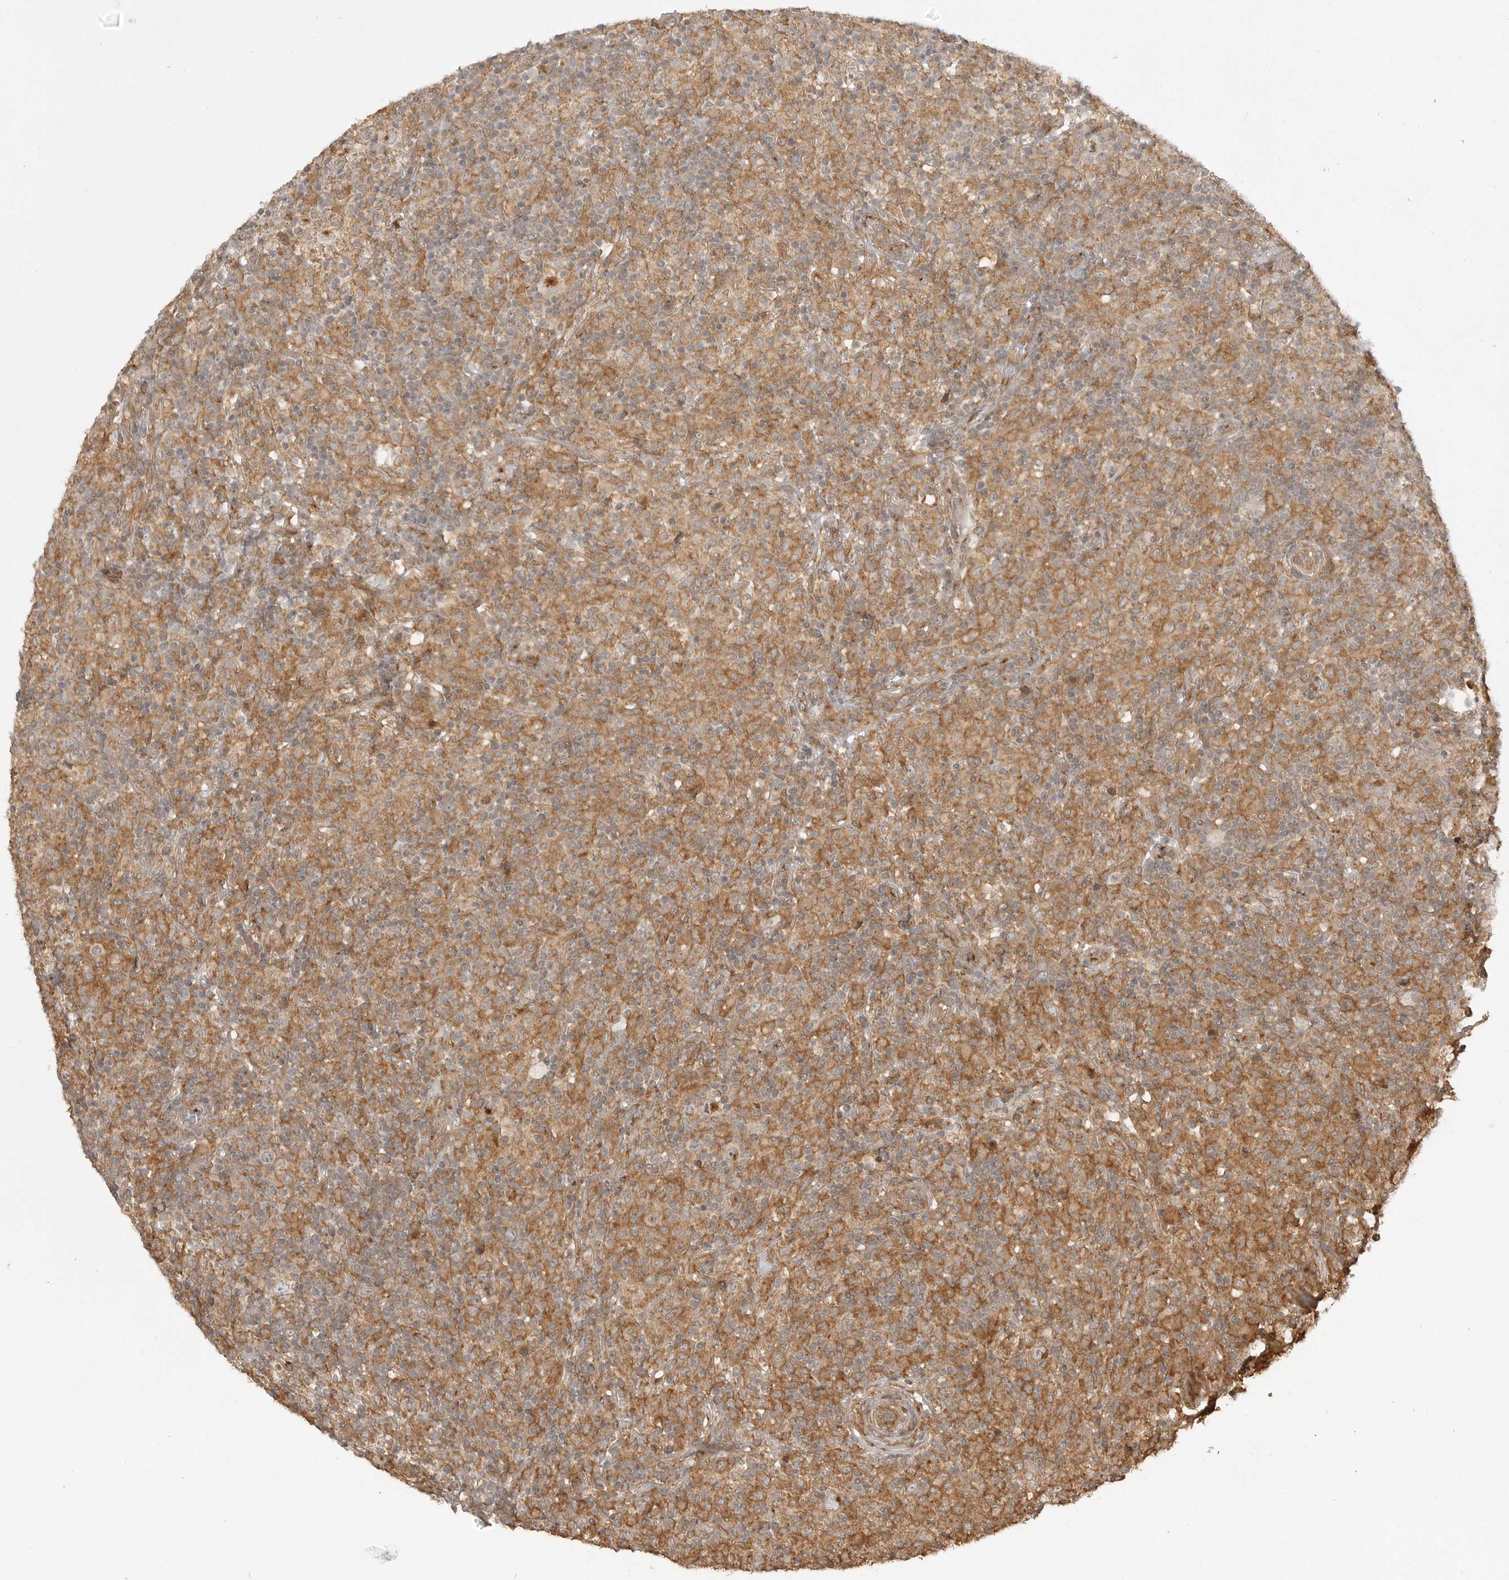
{"staining": {"intensity": "negative", "quantity": "none", "location": "none"}, "tissue": "lymphoma", "cell_type": "Tumor cells", "image_type": "cancer", "snomed": [{"axis": "morphology", "description": "Hodgkin's disease, NOS"}, {"axis": "topography", "description": "Lymph node"}], "caption": "Immunohistochemical staining of lymphoma reveals no significant positivity in tumor cells. (DAB (3,3'-diaminobenzidine) immunohistochemistry with hematoxylin counter stain).", "gene": "FAT3", "patient": {"sex": "male", "age": 70}}